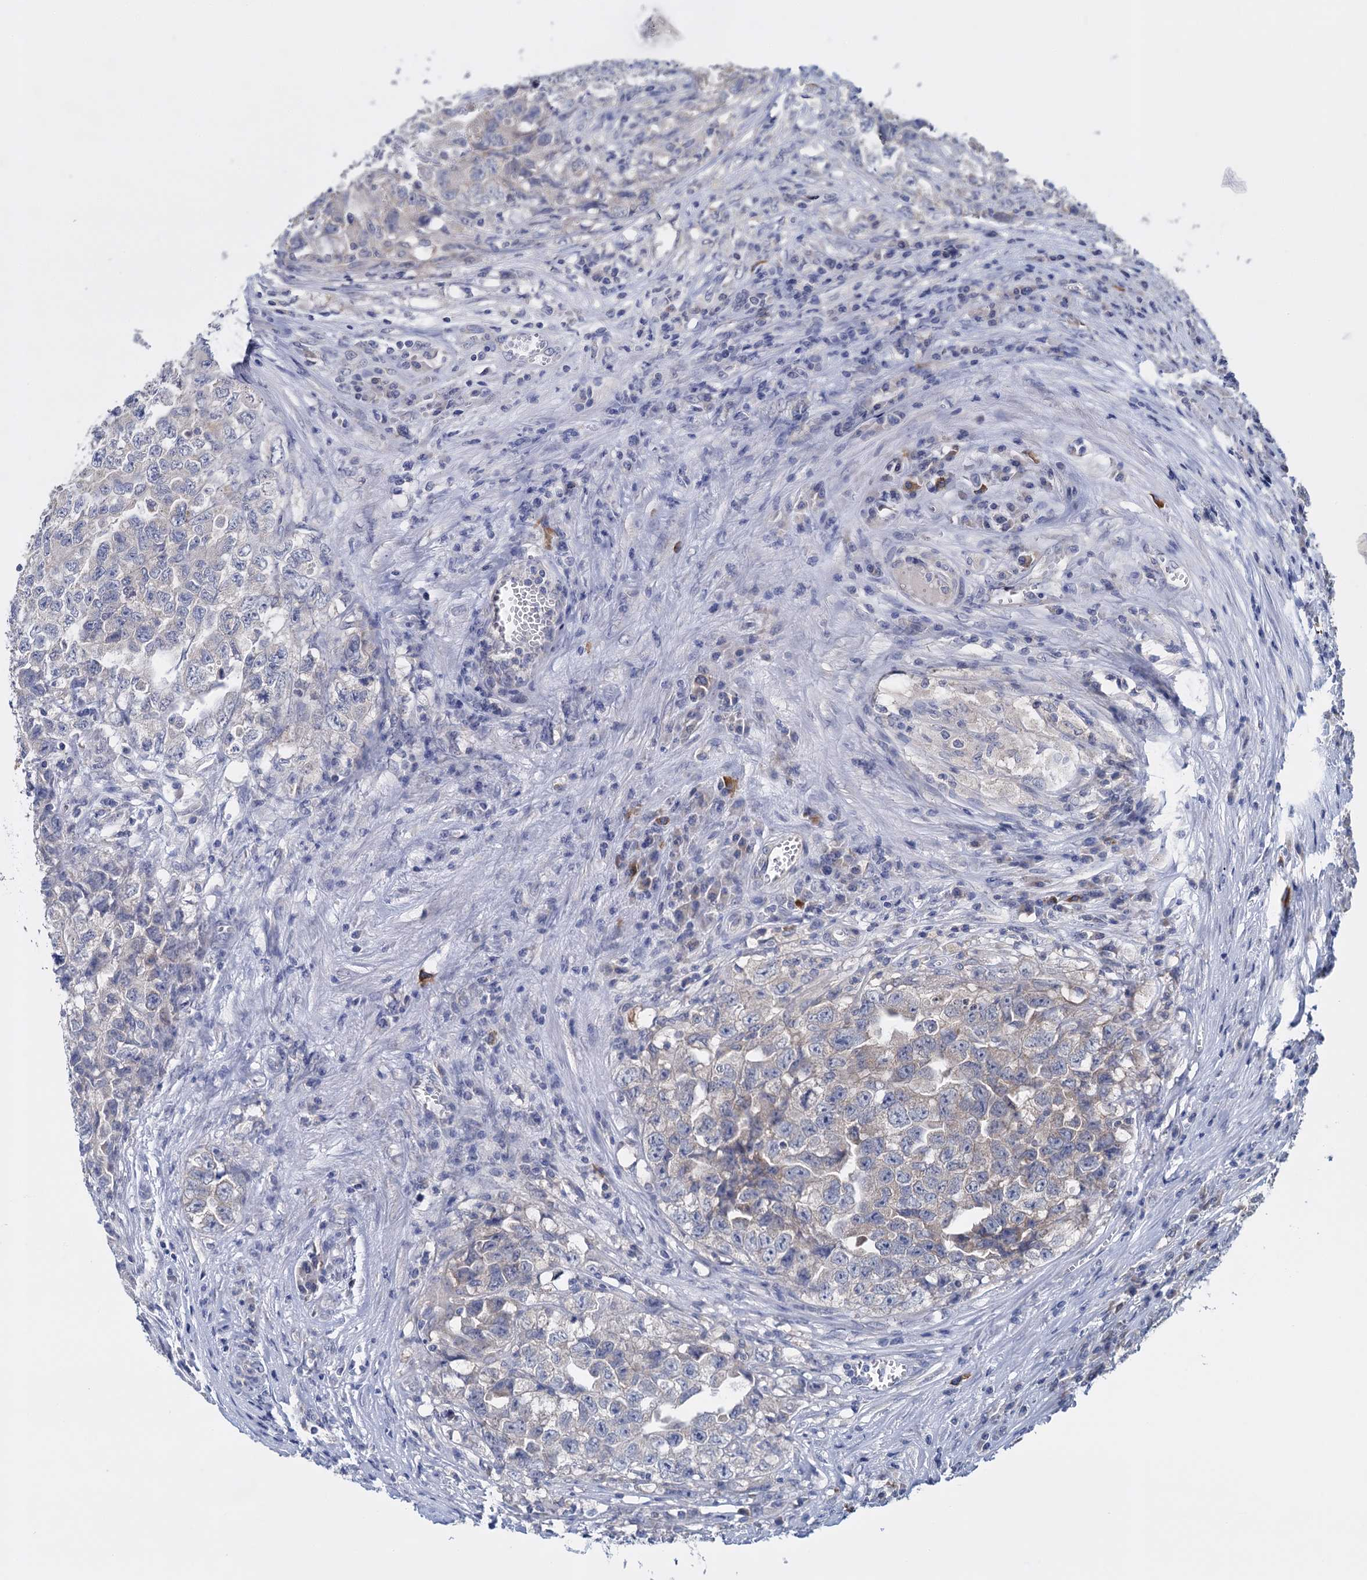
{"staining": {"intensity": "weak", "quantity": "<25%", "location": "cytoplasmic/membranous"}, "tissue": "testis cancer", "cell_type": "Tumor cells", "image_type": "cancer", "snomed": [{"axis": "morphology", "description": "Seminoma, NOS"}, {"axis": "morphology", "description": "Carcinoma, Embryonal, NOS"}, {"axis": "topography", "description": "Testis"}], "caption": "The immunohistochemistry image has no significant expression in tumor cells of testis cancer (seminoma) tissue.", "gene": "GSTM2", "patient": {"sex": "male", "age": 43}}